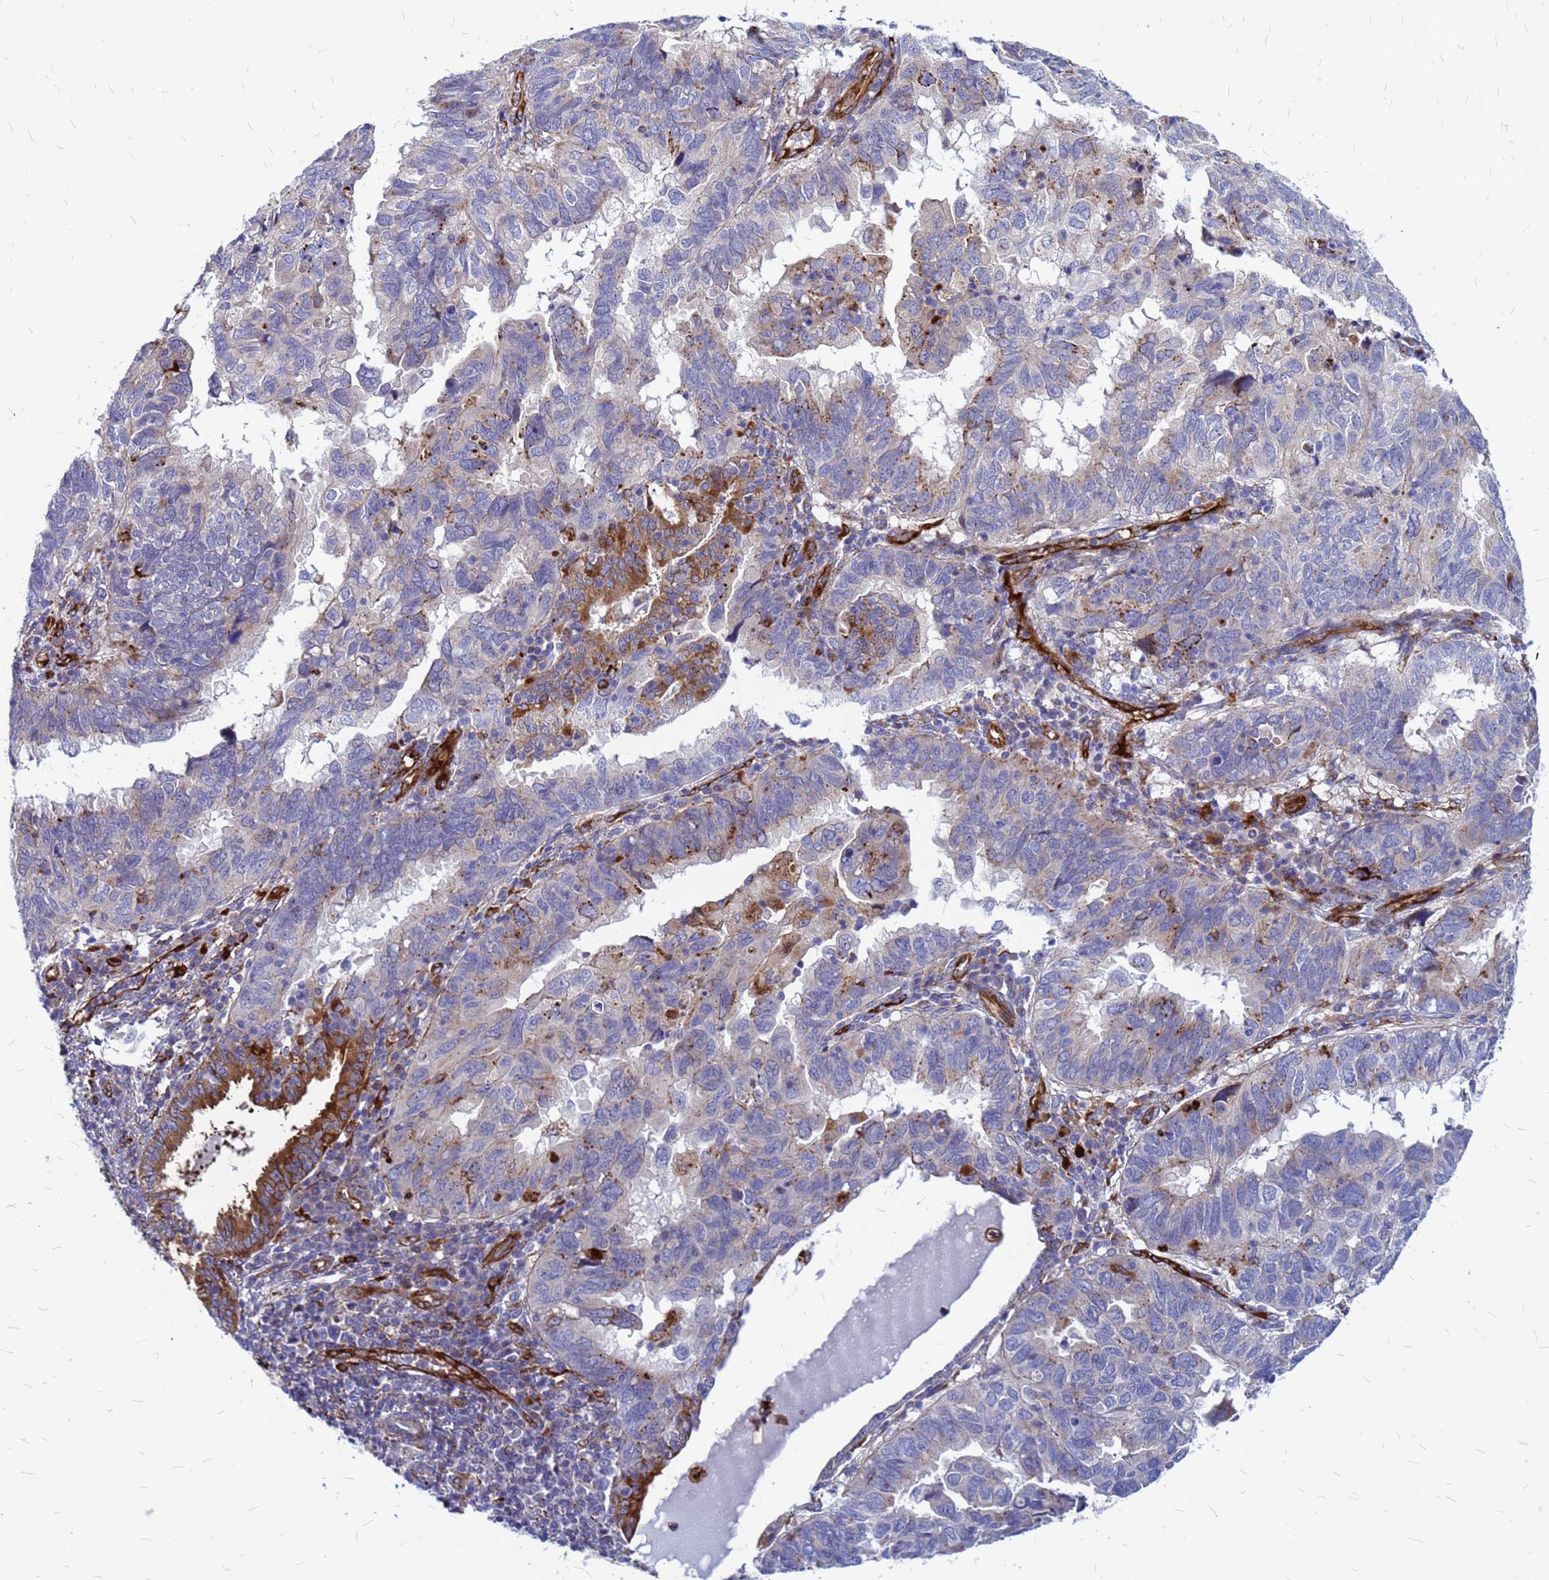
{"staining": {"intensity": "strong", "quantity": "<25%", "location": "cytoplasmic/membranous"}, "tissue": "endometrial cancer", "cell_type": "Tumor cells", "image_type": "cancer", "snomed": [{"axis": "morphology", "description": "Adenocarcinoma, NOS"}, {"axis": "topography", "description": "Uterus"}], "caption": "Strong cytoplasmic/membranous positivity for a protein is seen in approximately <25% of tumor cells of endometrial cancer (adenocarcinoma) using immunohistochemistry (IHC).", "gene": "NOSTRIN", "patient": {"sex": "female", "age": 77}}